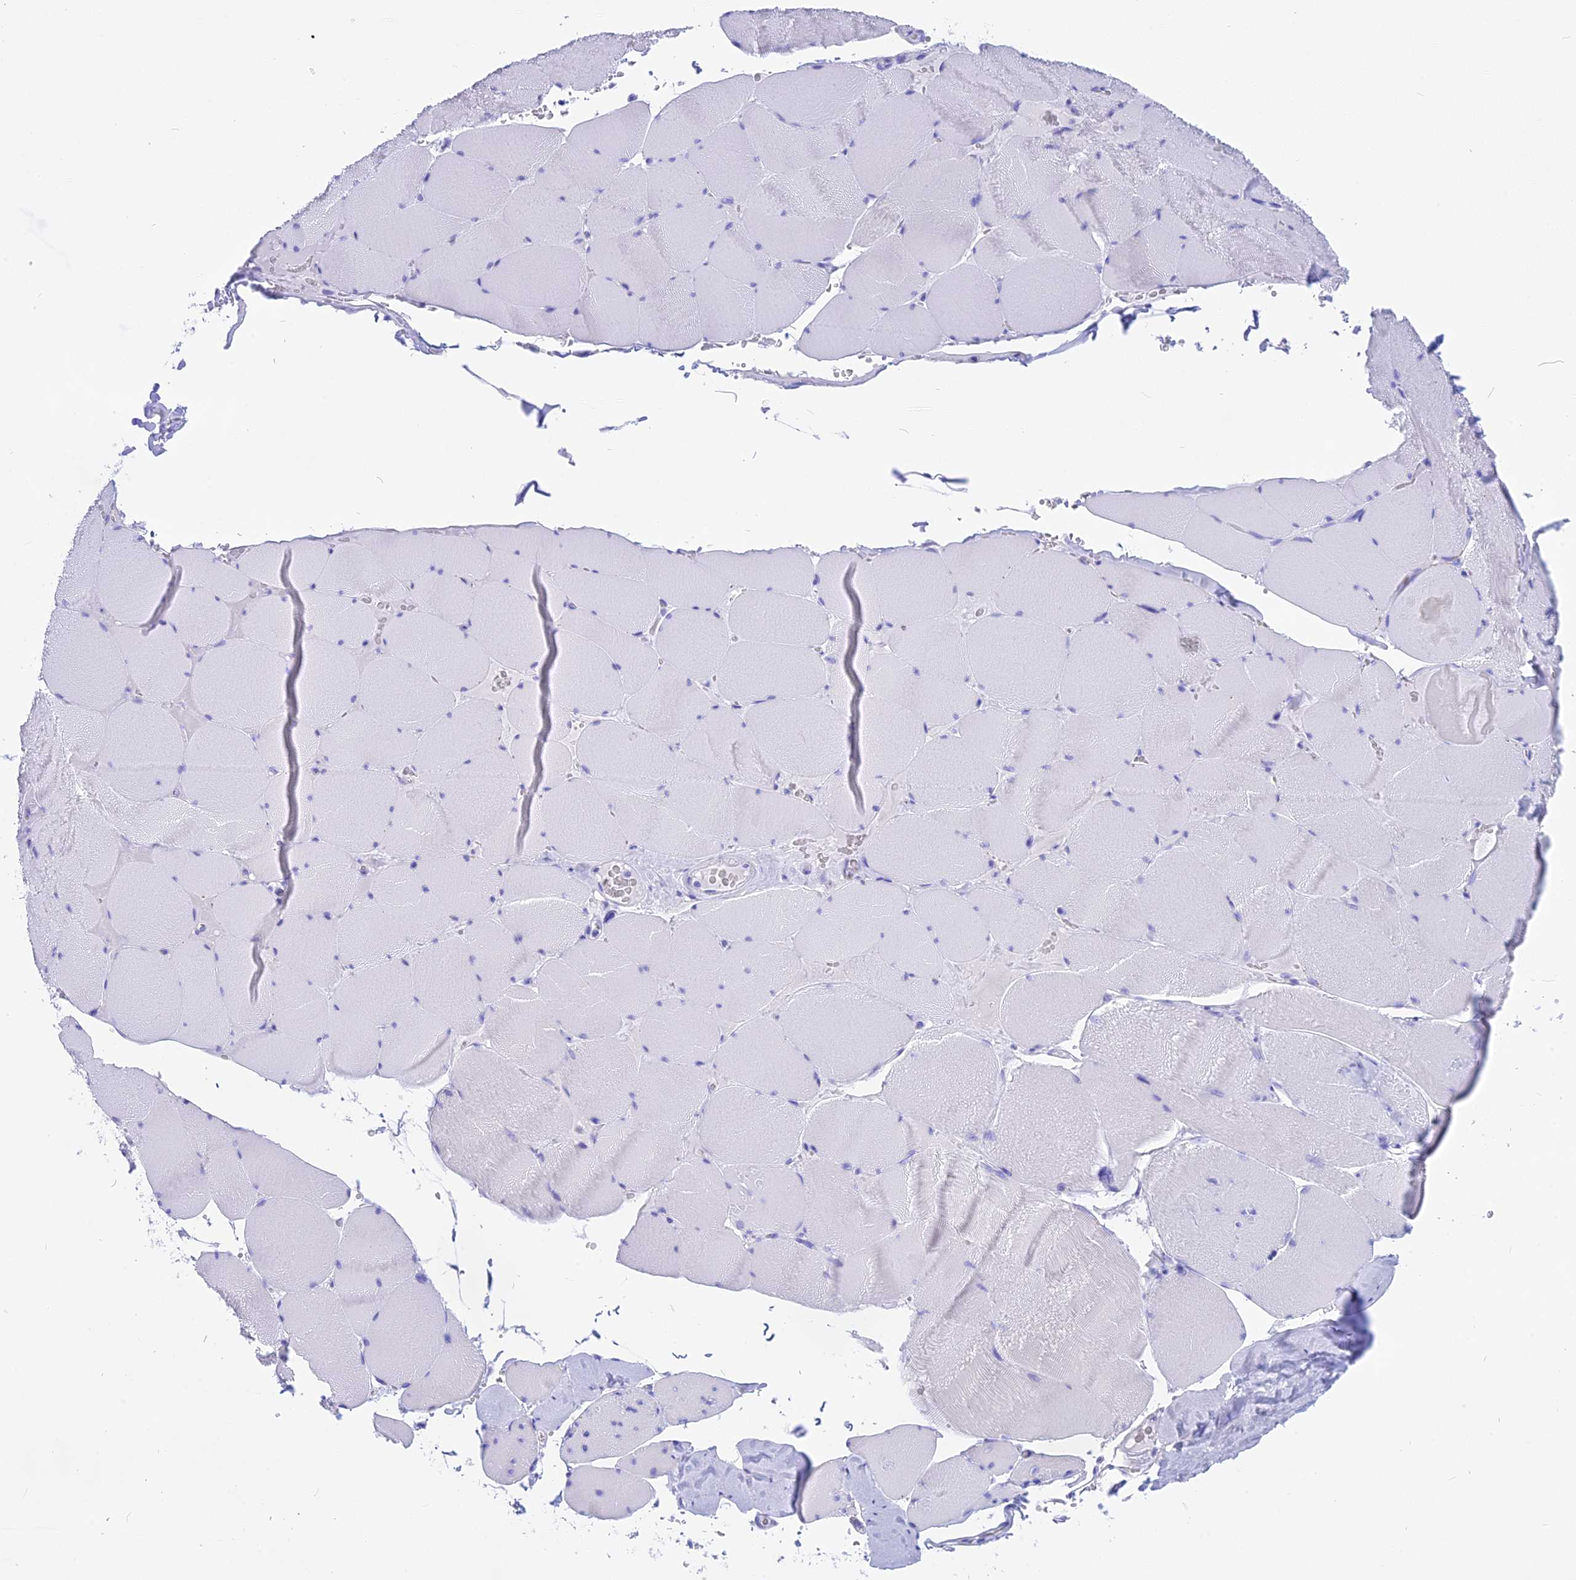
{"staining": {"intensity": "negative", "quantity": "none", "location": "none"}, "tissue": "skeletal muscle", "cell_type": "Myocytes", "image_type": "normal", "snomed": [{"axis": "morphology", "description": "Normal tissue, NOS"}, {"axis": "topography", "description": "Skeletal muscle"}, {"axis": "topography", "description": "Head-Neck"}], "caption": "The image exhibits no staining of myocytes in normal skeletal muscle. (DAB immunohistochemistry (IHC), high magnification).", "gene": "ISCA1", "patient": {"sex": "male", "age": 66}}